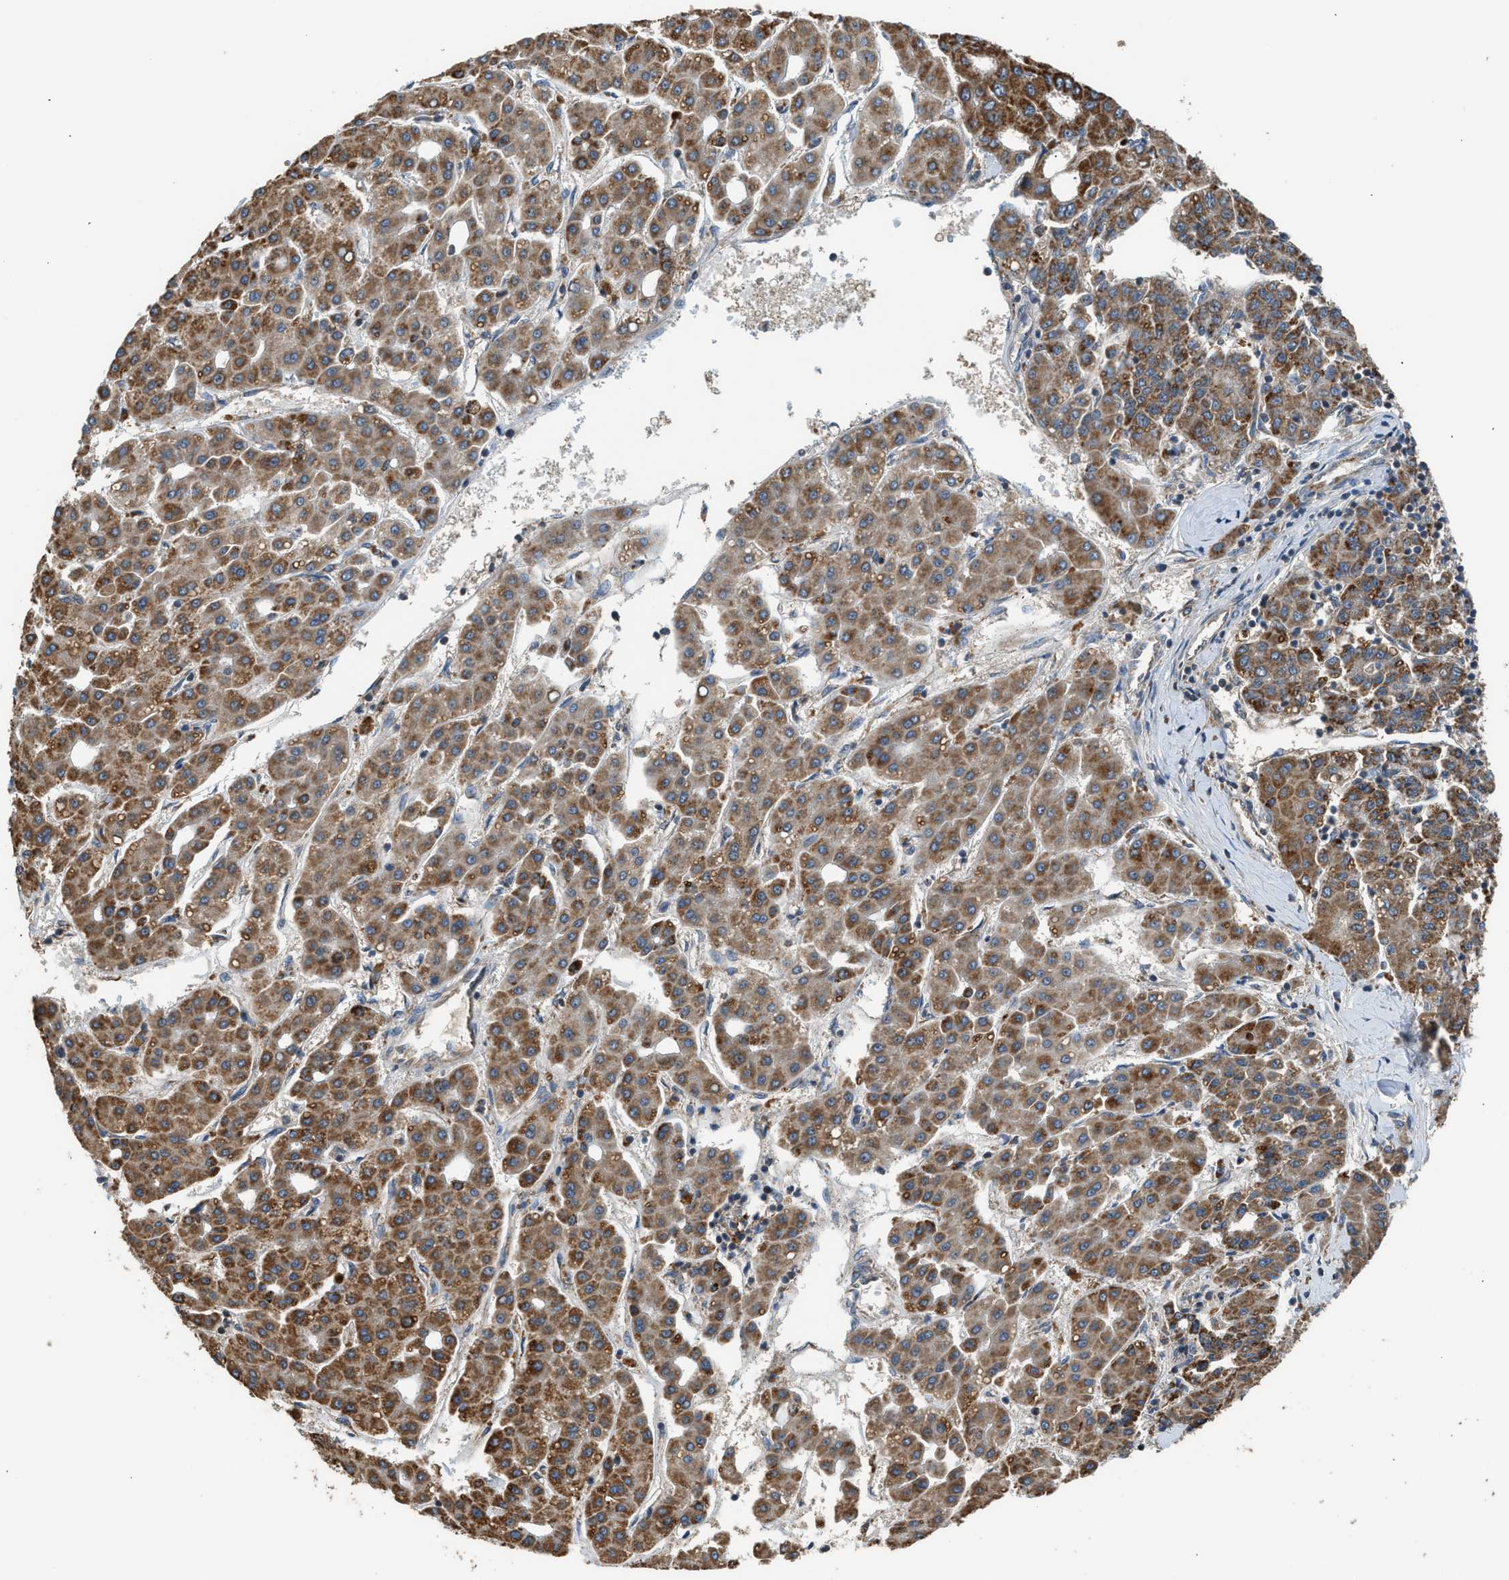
{"staining": {"intensity": "strong", "quantity": ">75%", "location": "cytoplasmic/membranous"}, "tissue": "liver cancer", "cell_type": "Tumor cells", "image_type": "cancer", "snomed": [{"axis": "morphology", "description": "Carcinoma, Hepatocellular, NOS"}, {"axis": "topography", "description": "Liver"}], "caption": "There is high levels of strong cytoplasmic/membranous expression in tumor cells of liver cancer, as demonstrated by immunohistochemical staining (brown color).", "gene": "STARD3", "patient": {"sex": "male", "age": 65}}